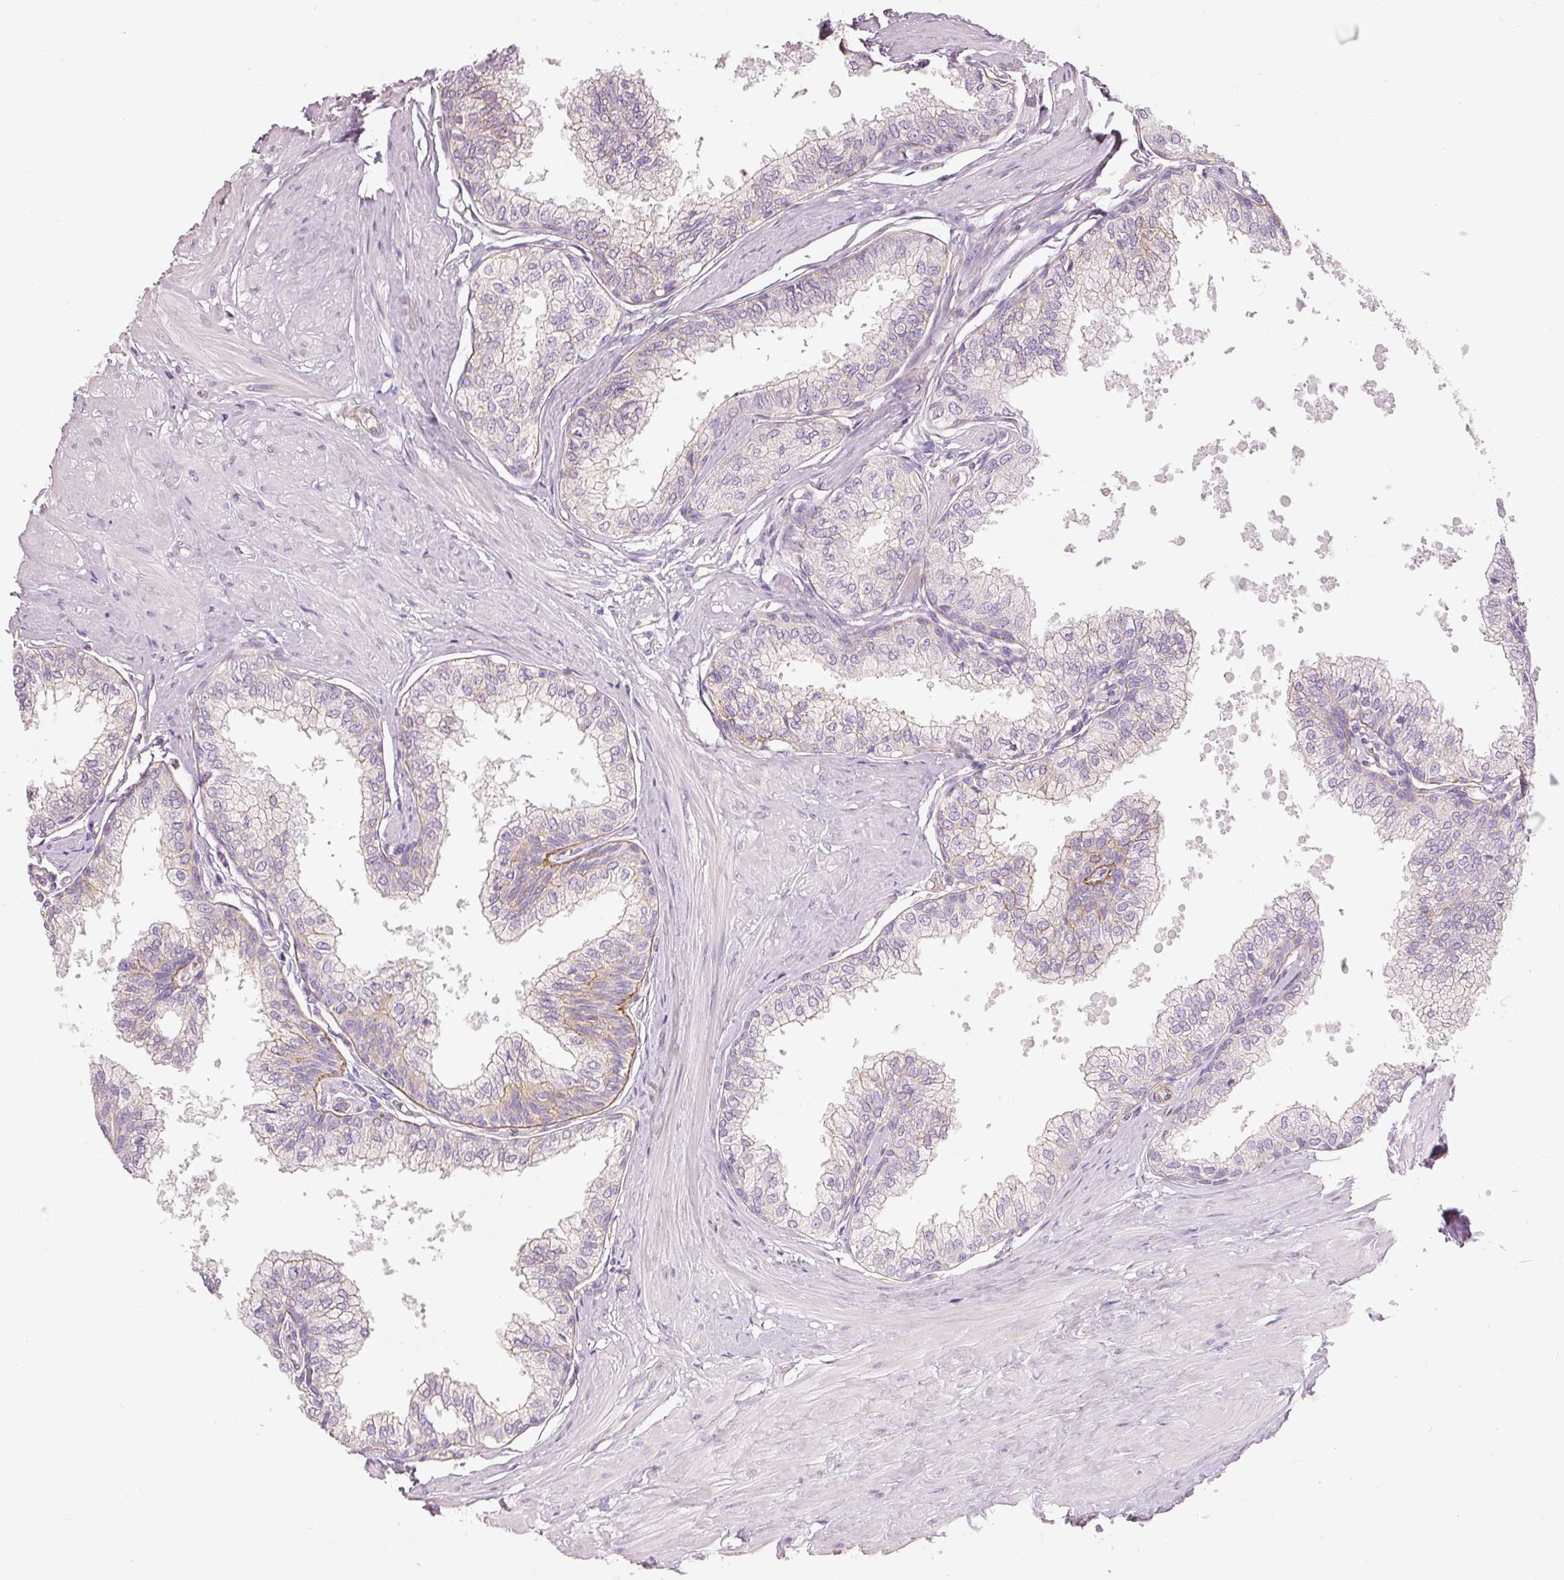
{"staining": {"intensity": "negative", "quantity": "none", "location": "none"}, "tissue": "seminal vesicle", "cell_type": "Glandular cells", "image_type": "normal", "snomed": [{"axis": "morphology", "description": "Normal tissue, NOS"}, {"axis": "topography", "description": "Prostate"}, {"axis": "topography", "description": "Seminal veicle"}], "caption": "Glandular cells show no significant protein expression in normal seminal vesicle. Brightfield microscopy of immunohistochemistry stained with DAB (3,3'-diaminobenzidine) (brown) and hematoxylin (blue), captured at high magnification.", "gene": "OSR2", "patient": {"sex": "male", "age": 60}}